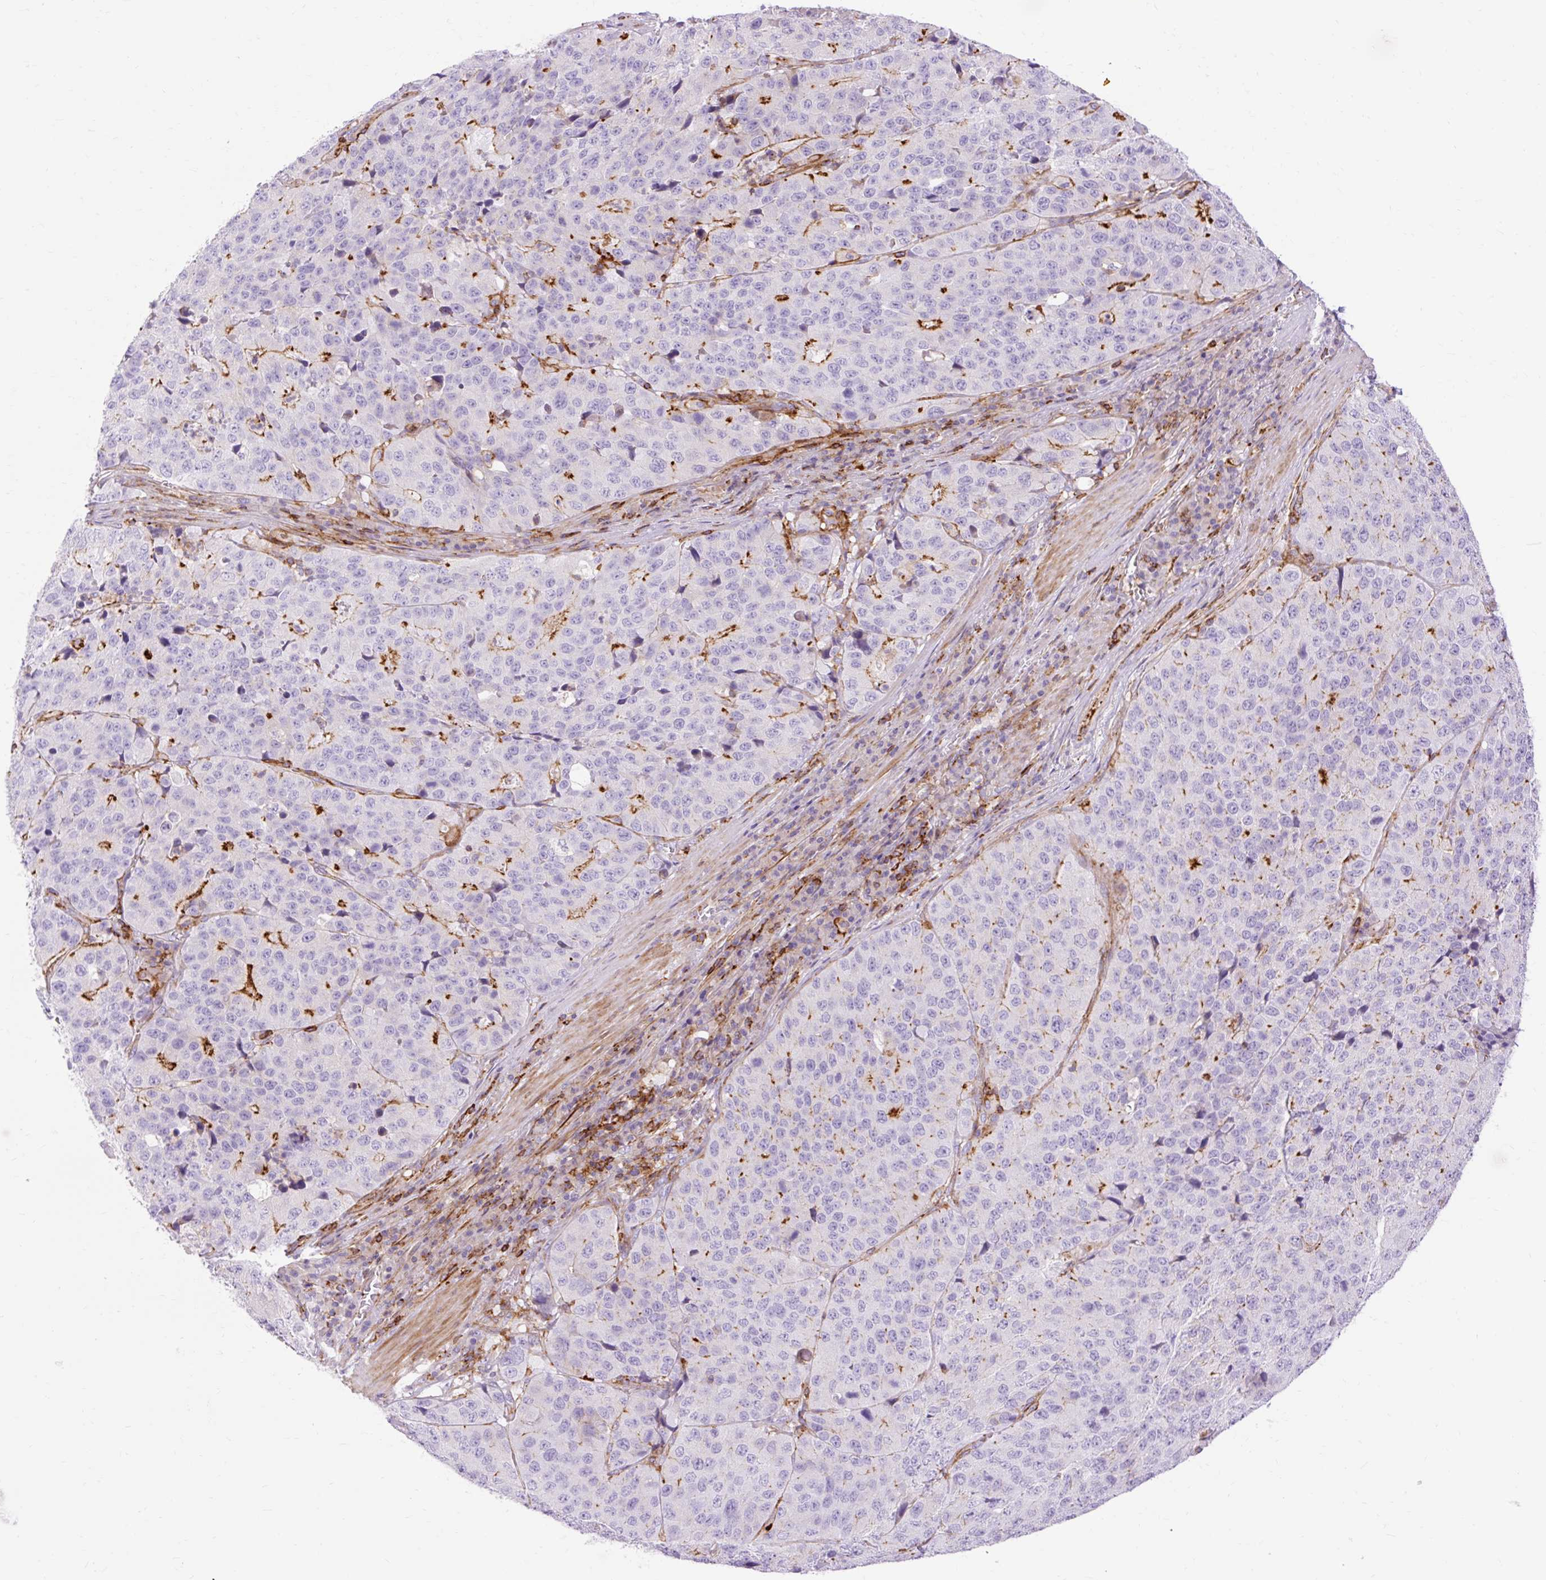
{"staining": {"intensity": "strong", "quantity": "<25%", "location": "cytoplasmic/membranous"}, "tissue": "stomach cancer", "cell_type": "Tumor cells", "image_type": "cancer", "snomed": [{"axis": "morphology", "description": "Adenocarcinoma, NOS"}, {"axis": "topography", "description": "Stomach"}], "caption": "Immunohistochemical staining of adenocarcinoma (stomach) reveals strong cytoplasmic/membranous protein staining in approximately <25% of tumor cells. (DAB IHC with brightfield microscopy, high magnification).", "gene": "CORO7-PAM16", "patient": {"sex": "male", "age": 71}}